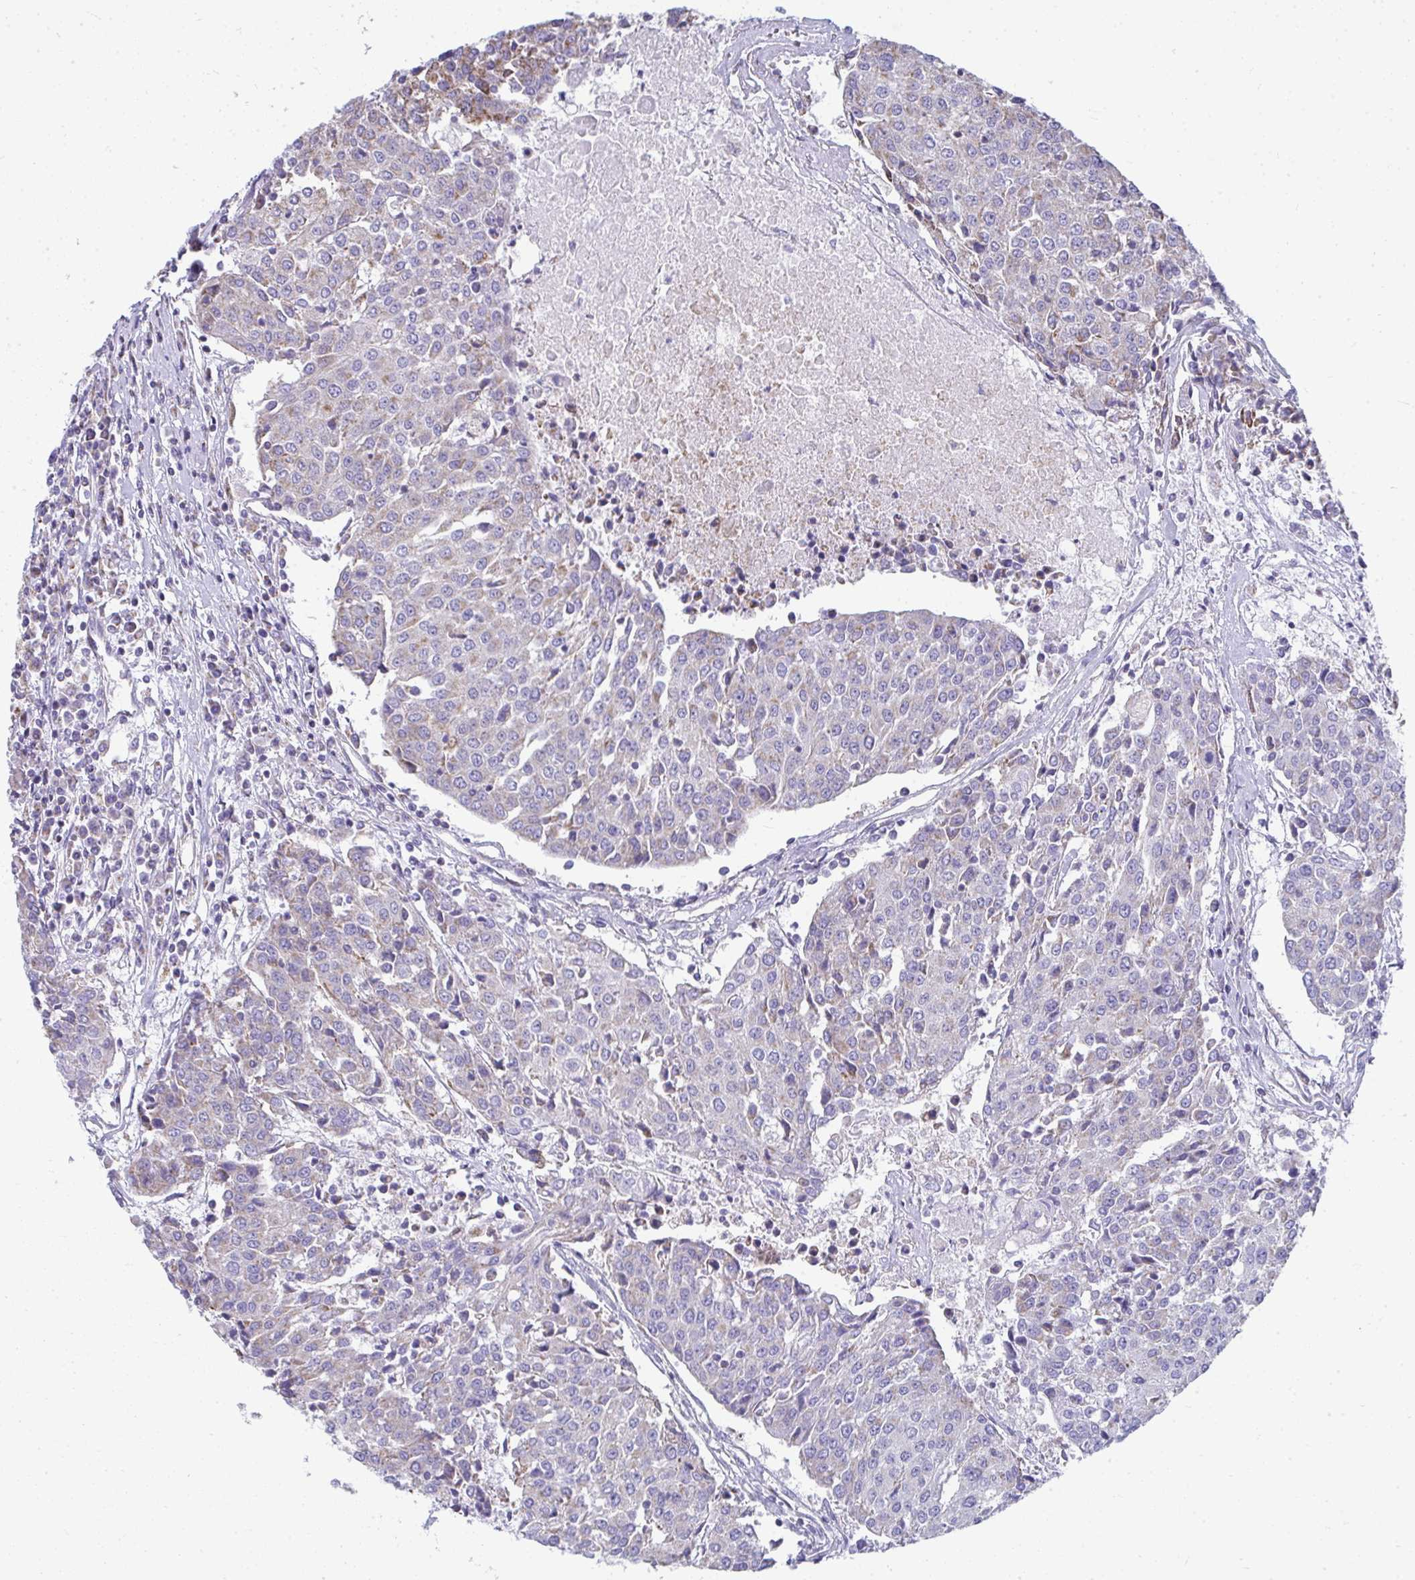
{"staining": {"intensity": "moderate", "quantity": "<25%", "location": "cytoplasmic/membranous"}, "tissue": "urothelial cancer", "cell_type": "Tumor cells", "image_type": "cancer", "snomed": [{"axis": "morphology", "description": "Urothelial carcinoma, High grade"}, {"axis": "topography", "description": "Urinary bladder"}], "caption": "Tumor cells show low levels of moderate cytoplasmic/membranous positivity in about <25% of cells in urothelial cancer. The protein is shown in brown color, while the nuclei are stained blue.", "gene": "SLC6A1", "patient": {"sex": "female", "age": 85}}